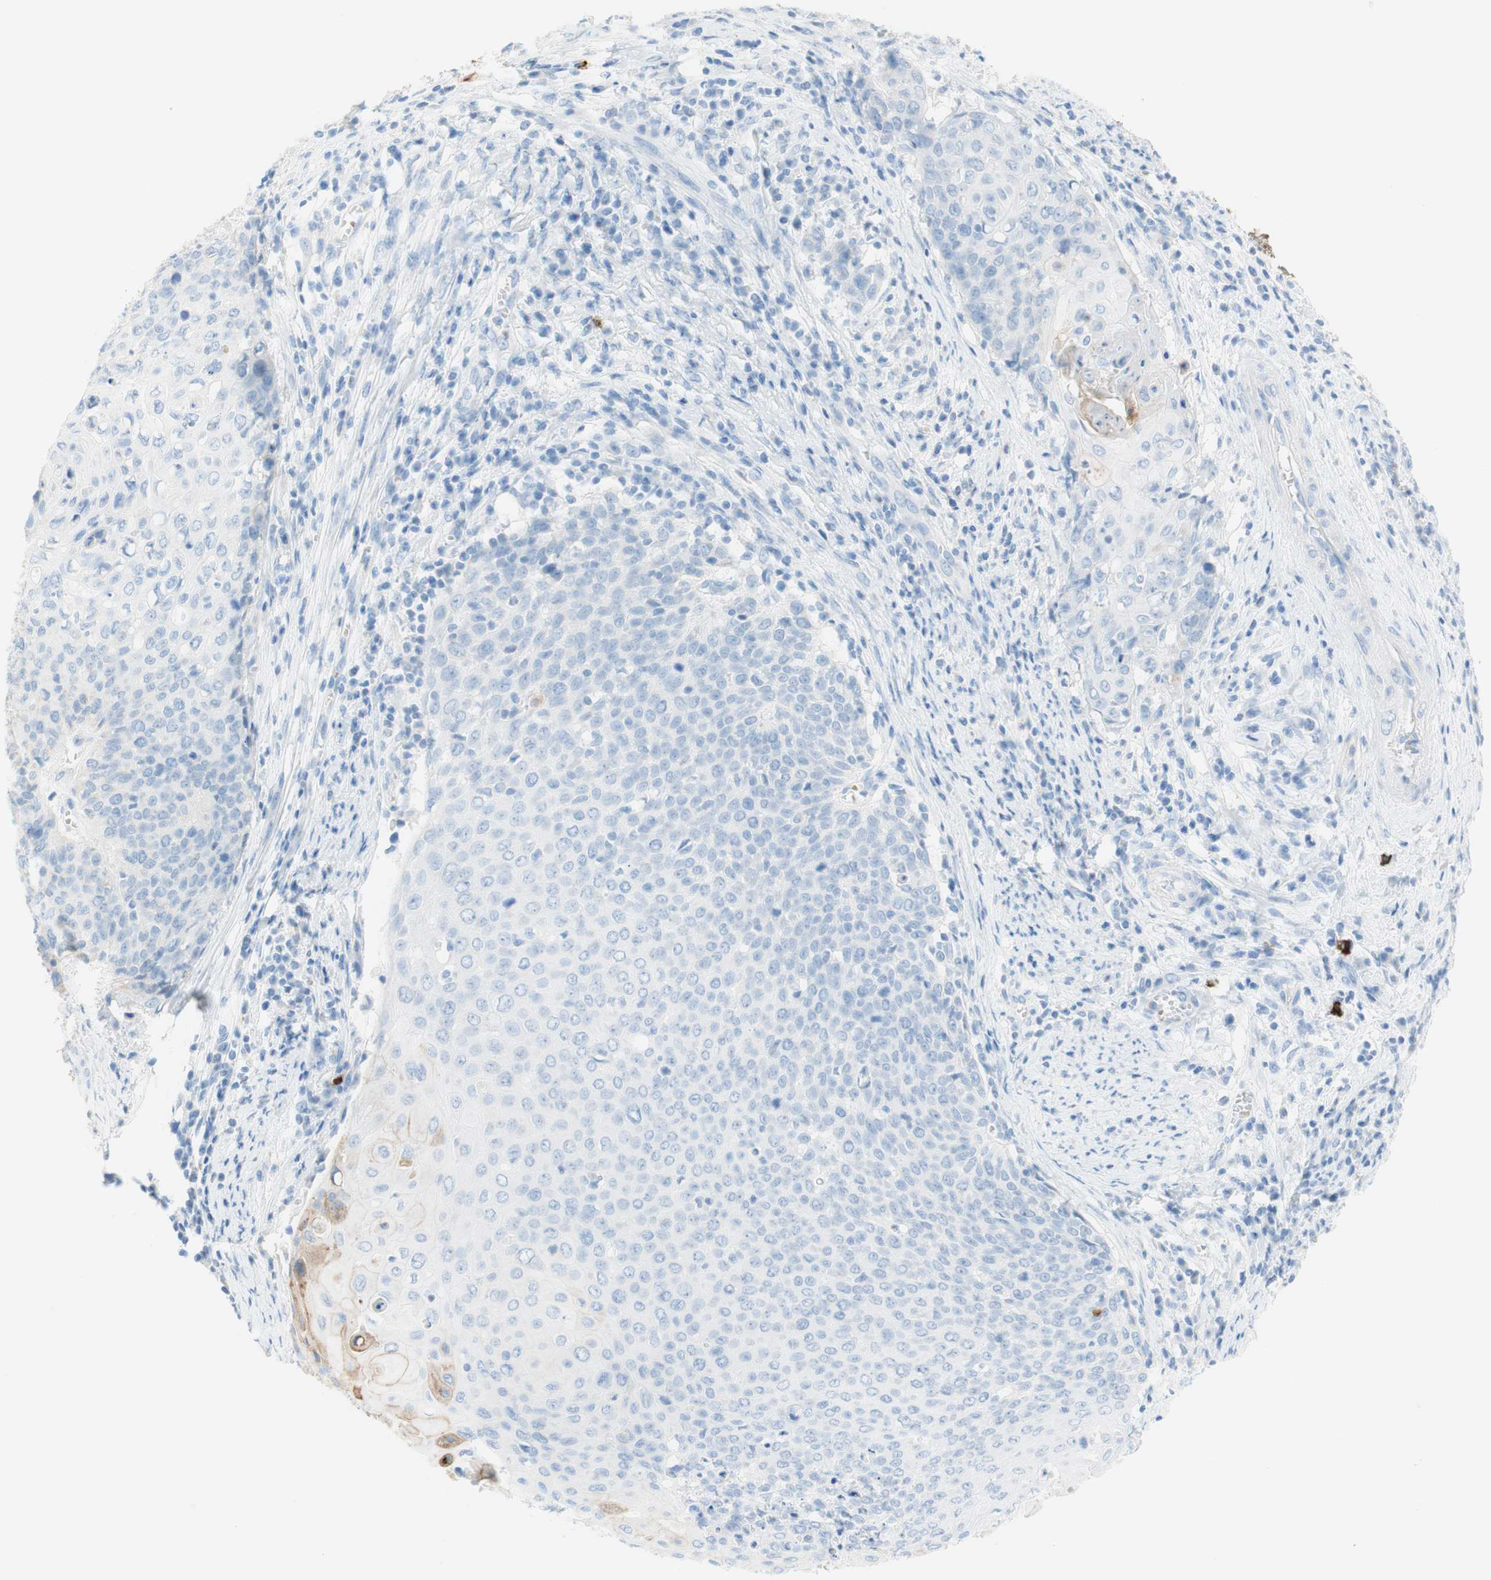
{"staining": {"intensity": "weak", "quantity": "<25%", "location": "cytoplasmic/membranous"}, "tissue": "cervical cancer", "cell_type": "Tumor cells", "image_type": "cancer", "snomed": [{"axis": "morphology", "description": "Squamous cell carcinoma, NOS"}, {"axis": "topography", "description": "Cervix"}], "caption": "Cervical cancer was stained to show a protein in brown. There is no significant positivity in tumor cells.", "gene": "CEACAM1", "patient": {"sex": "female", "age": 39}}